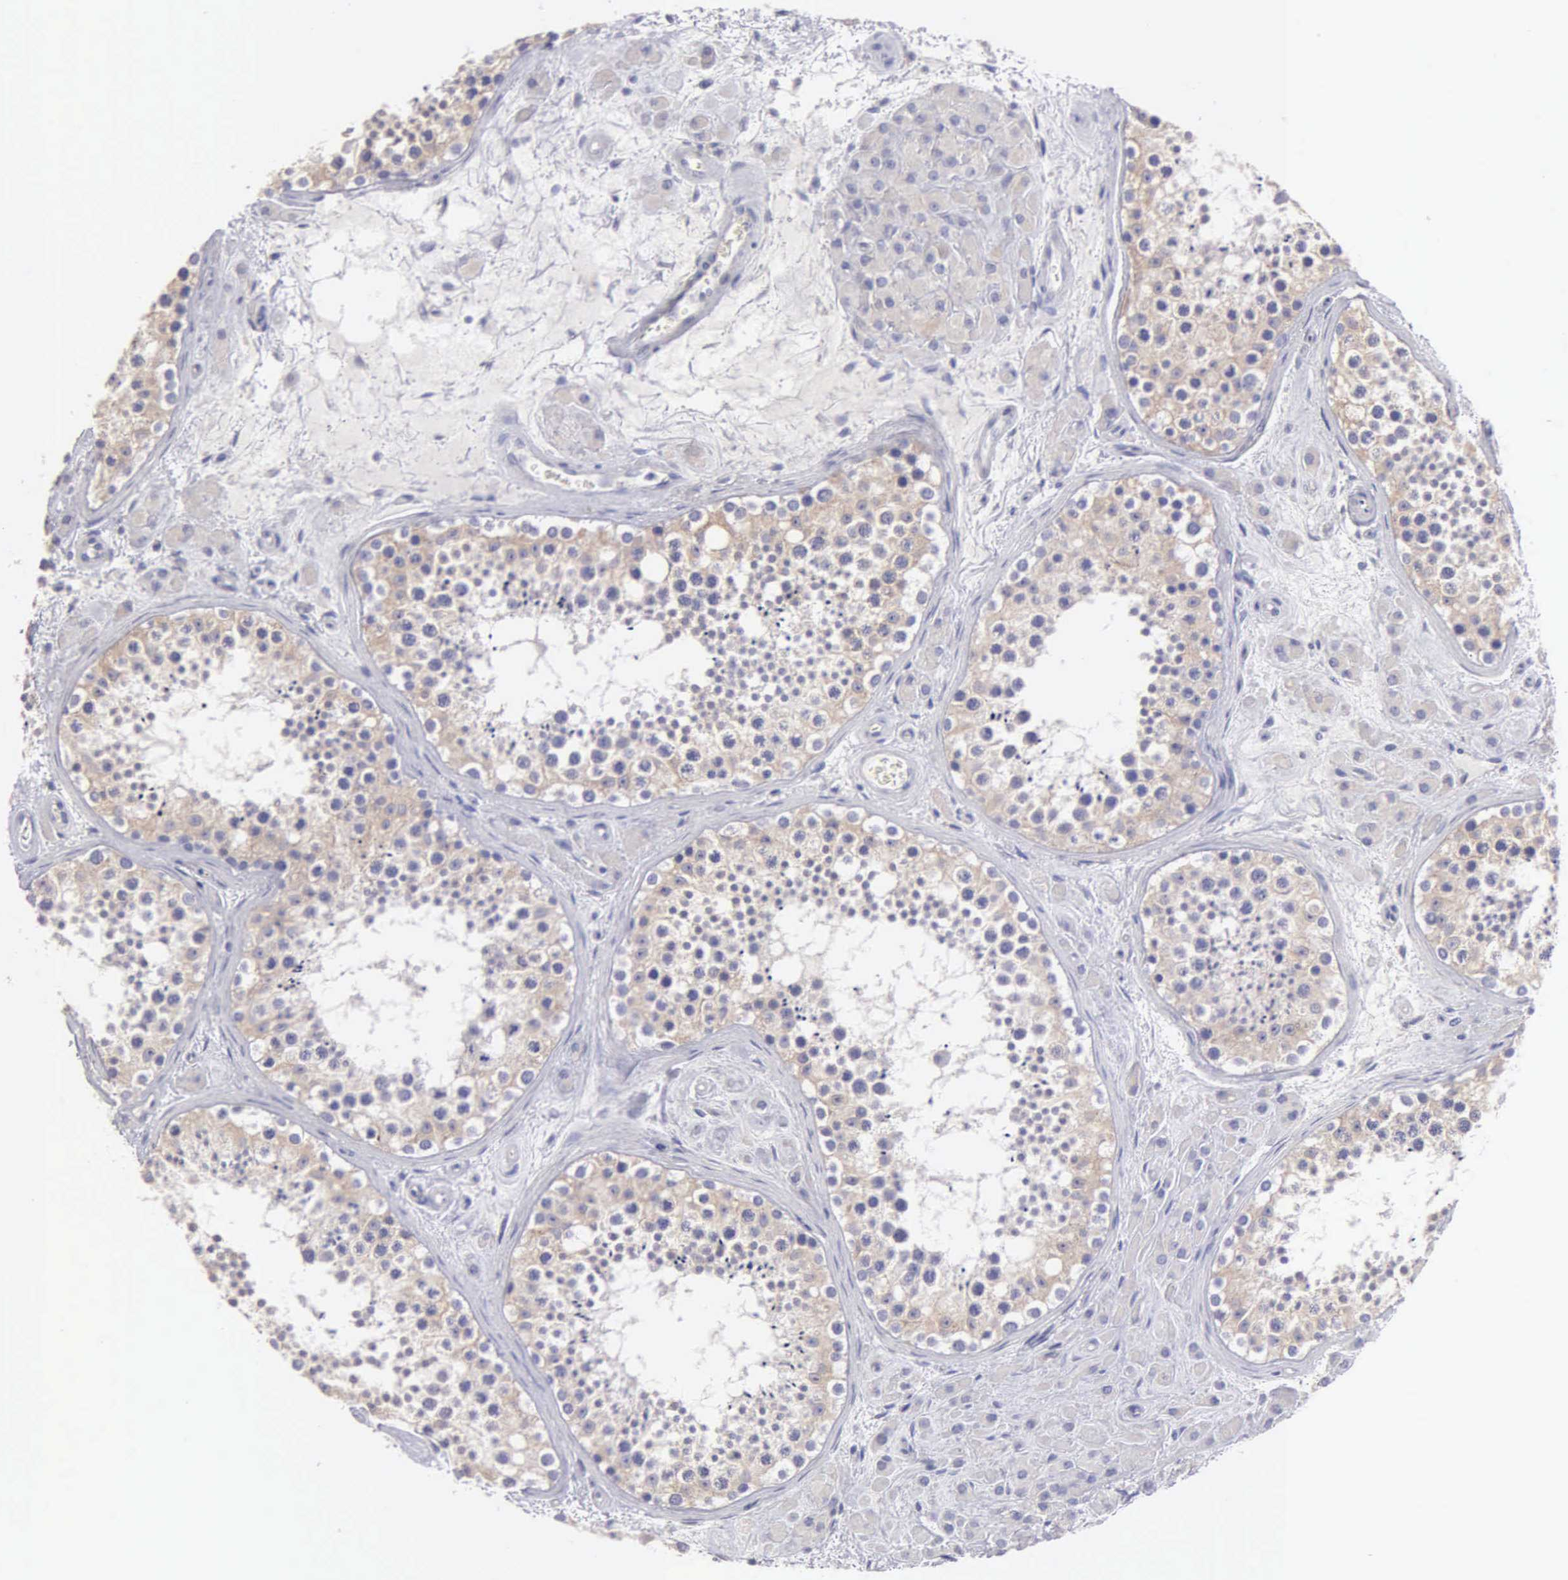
{"staining": {"intensity": "weak", "quantity": ">75%", "location": "cytoplasmic/membranous"}, "tissue": "testis", "cell_type": "Cells in seminiferous ducts", "image_type": "normal", "snomed": [{"axis": "morphology", "description": "Normal tissue, NOS"}, {"axis": "topography", "description": "Testis"}], "caption": "Brown immunohistochemical staining in unremarkable testis exhibits weak cytoplasmic/membranous positivity in approximately >75% of cells in seminiferous ducts.", "gene": "APP", "patient": {"sex": "male", "age": 38}}